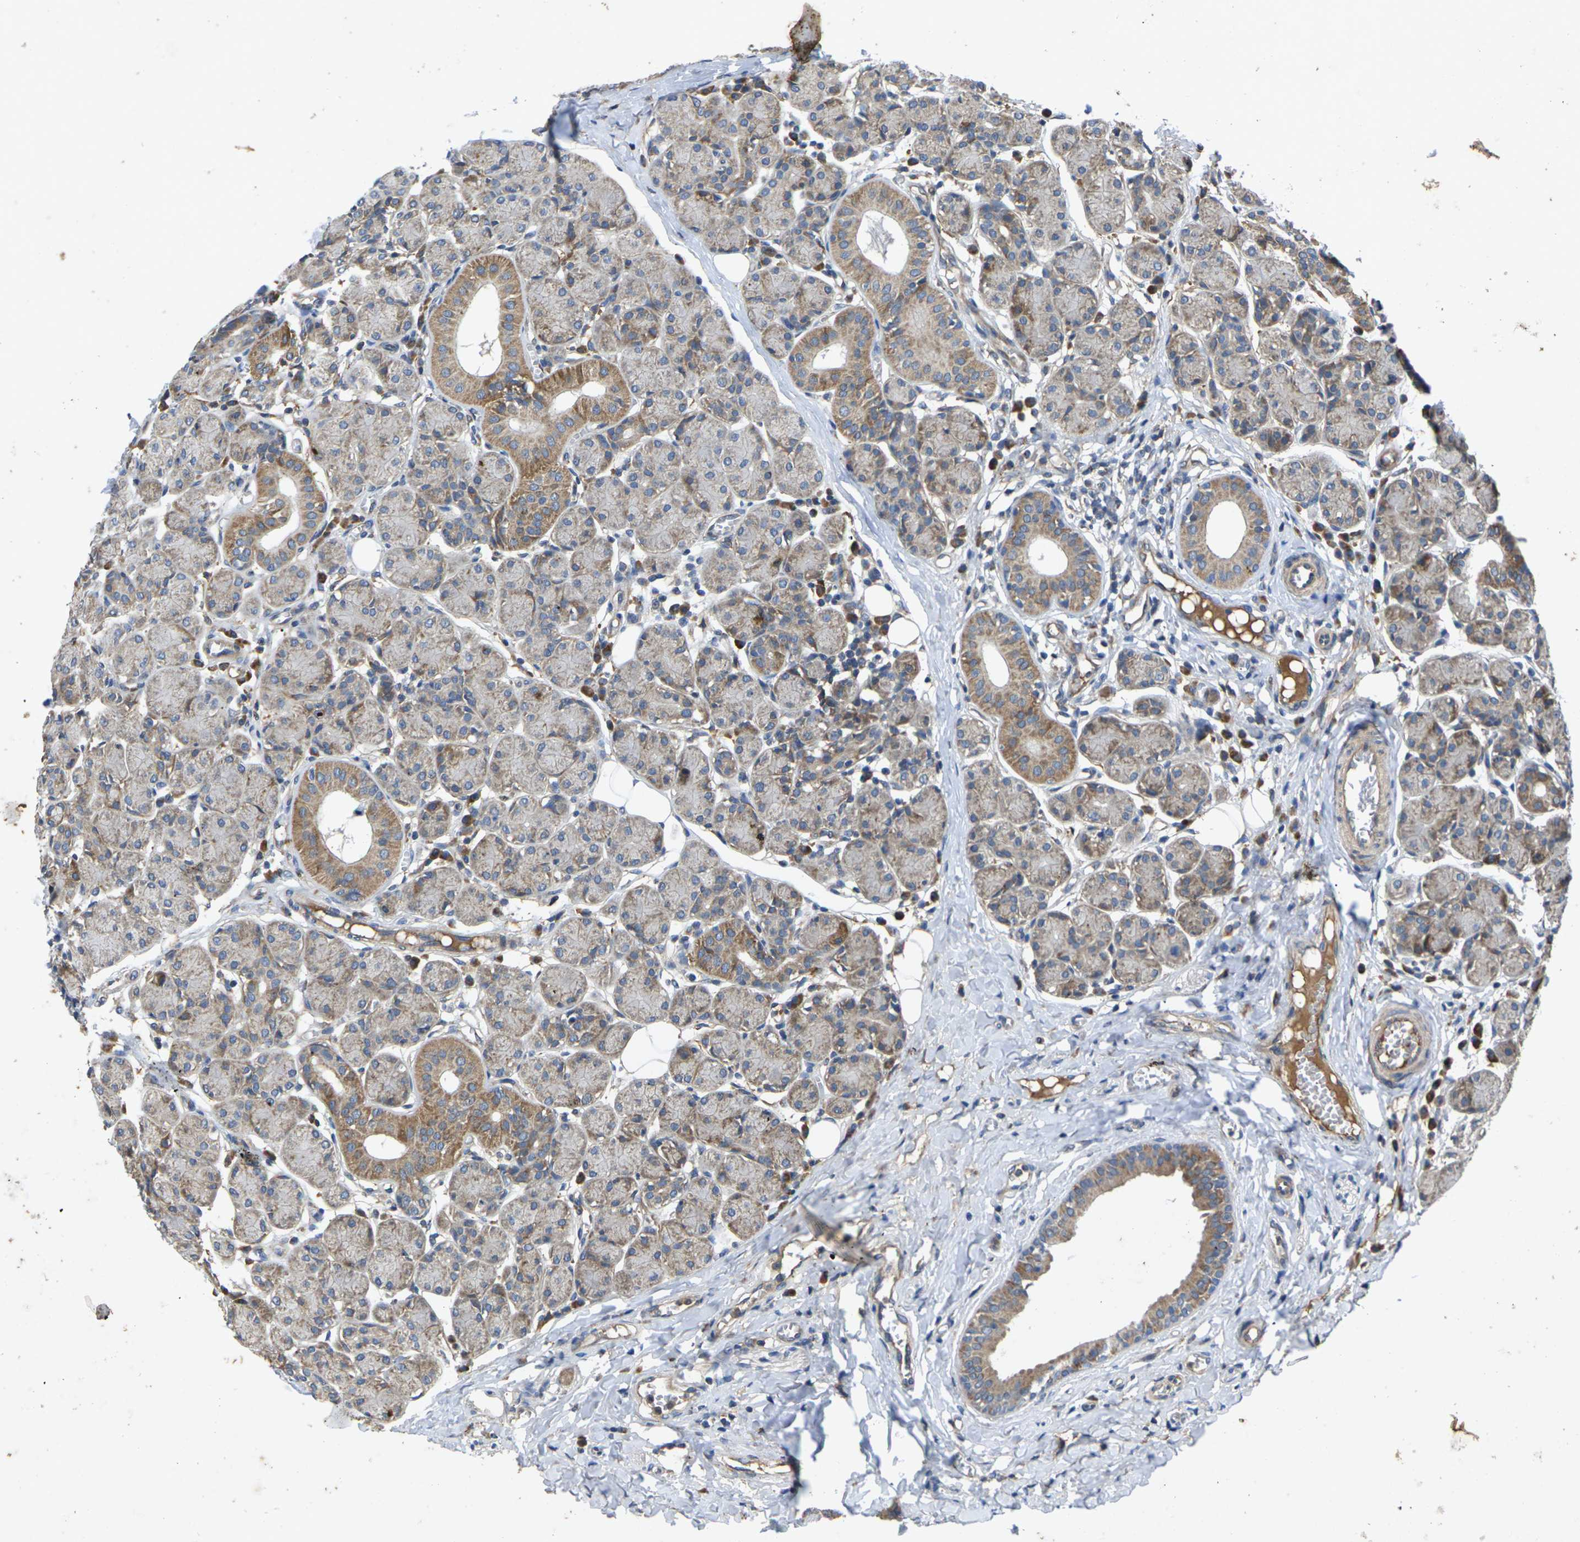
{"staining": {"intensity": "moderate", "quantity": "25%-75%", "location": "cytoplasmic/membranous"}, "tissue": "salivary gland", "cell_type": "Glandular cells", "image_type": "normal", "snomed": [{"axis": "morphology", "description": "Normal tissue, NOS"}, {"axis": "morphology", "description": "Inflammation, NOS"}, {"axis": "topography", "description": "Lymph node"}, {"axis": "topography", "description": "Salivary gland"}], "caption": "A histopathology image of human salivary gland stained for a protein demonstrates moderate cytoplasmic/membranous brown staining in glandular cells. The staining was performed using DAB, with brown indicating positive protein expression. Nuclei are stained blue with hematoxylin.", "gene": "KIF1B", "patient": {"sex": "male", "age": 3}}